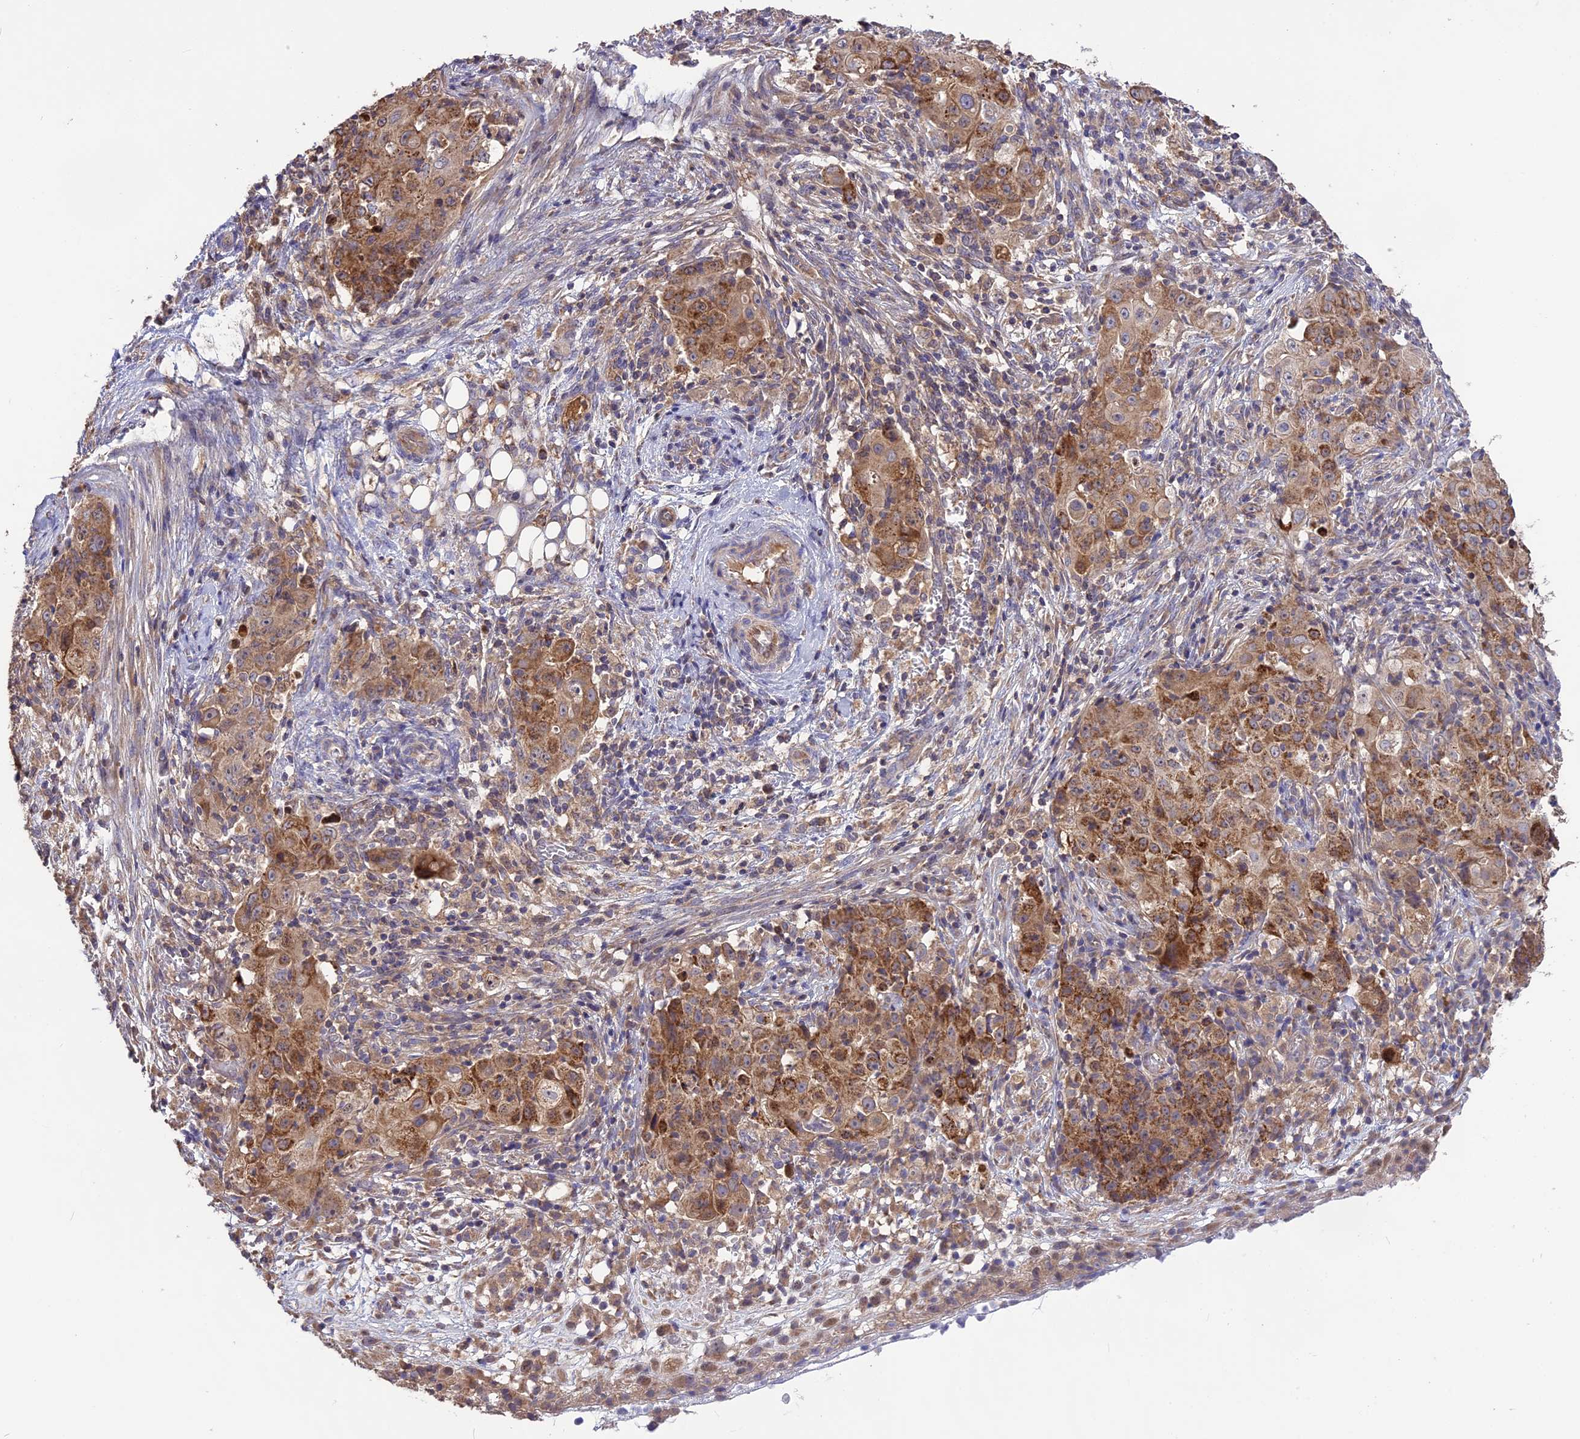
{"staining": {"intensity": "moderate", "quantity": ">75%", "location": "cytoplasmic/membranous"}, "tissue": "ovarian cancer", "cell_type": "Tumor cells", "image_type": "cancer", "snomed": [{"axis": "morphology", "description": "Carcinoma, endometroid"}, {"axis": "topography", "description": "Ovary"}], "caption": "Ovarian cancer (endometroid carcinoma) stained with a brown dye demonstrates moderate cytoplasmic/membranous positive staining in about >75% of tumor cells.", "gene": "NUDT8", "patient": {"sex": "female", "age": 42}}